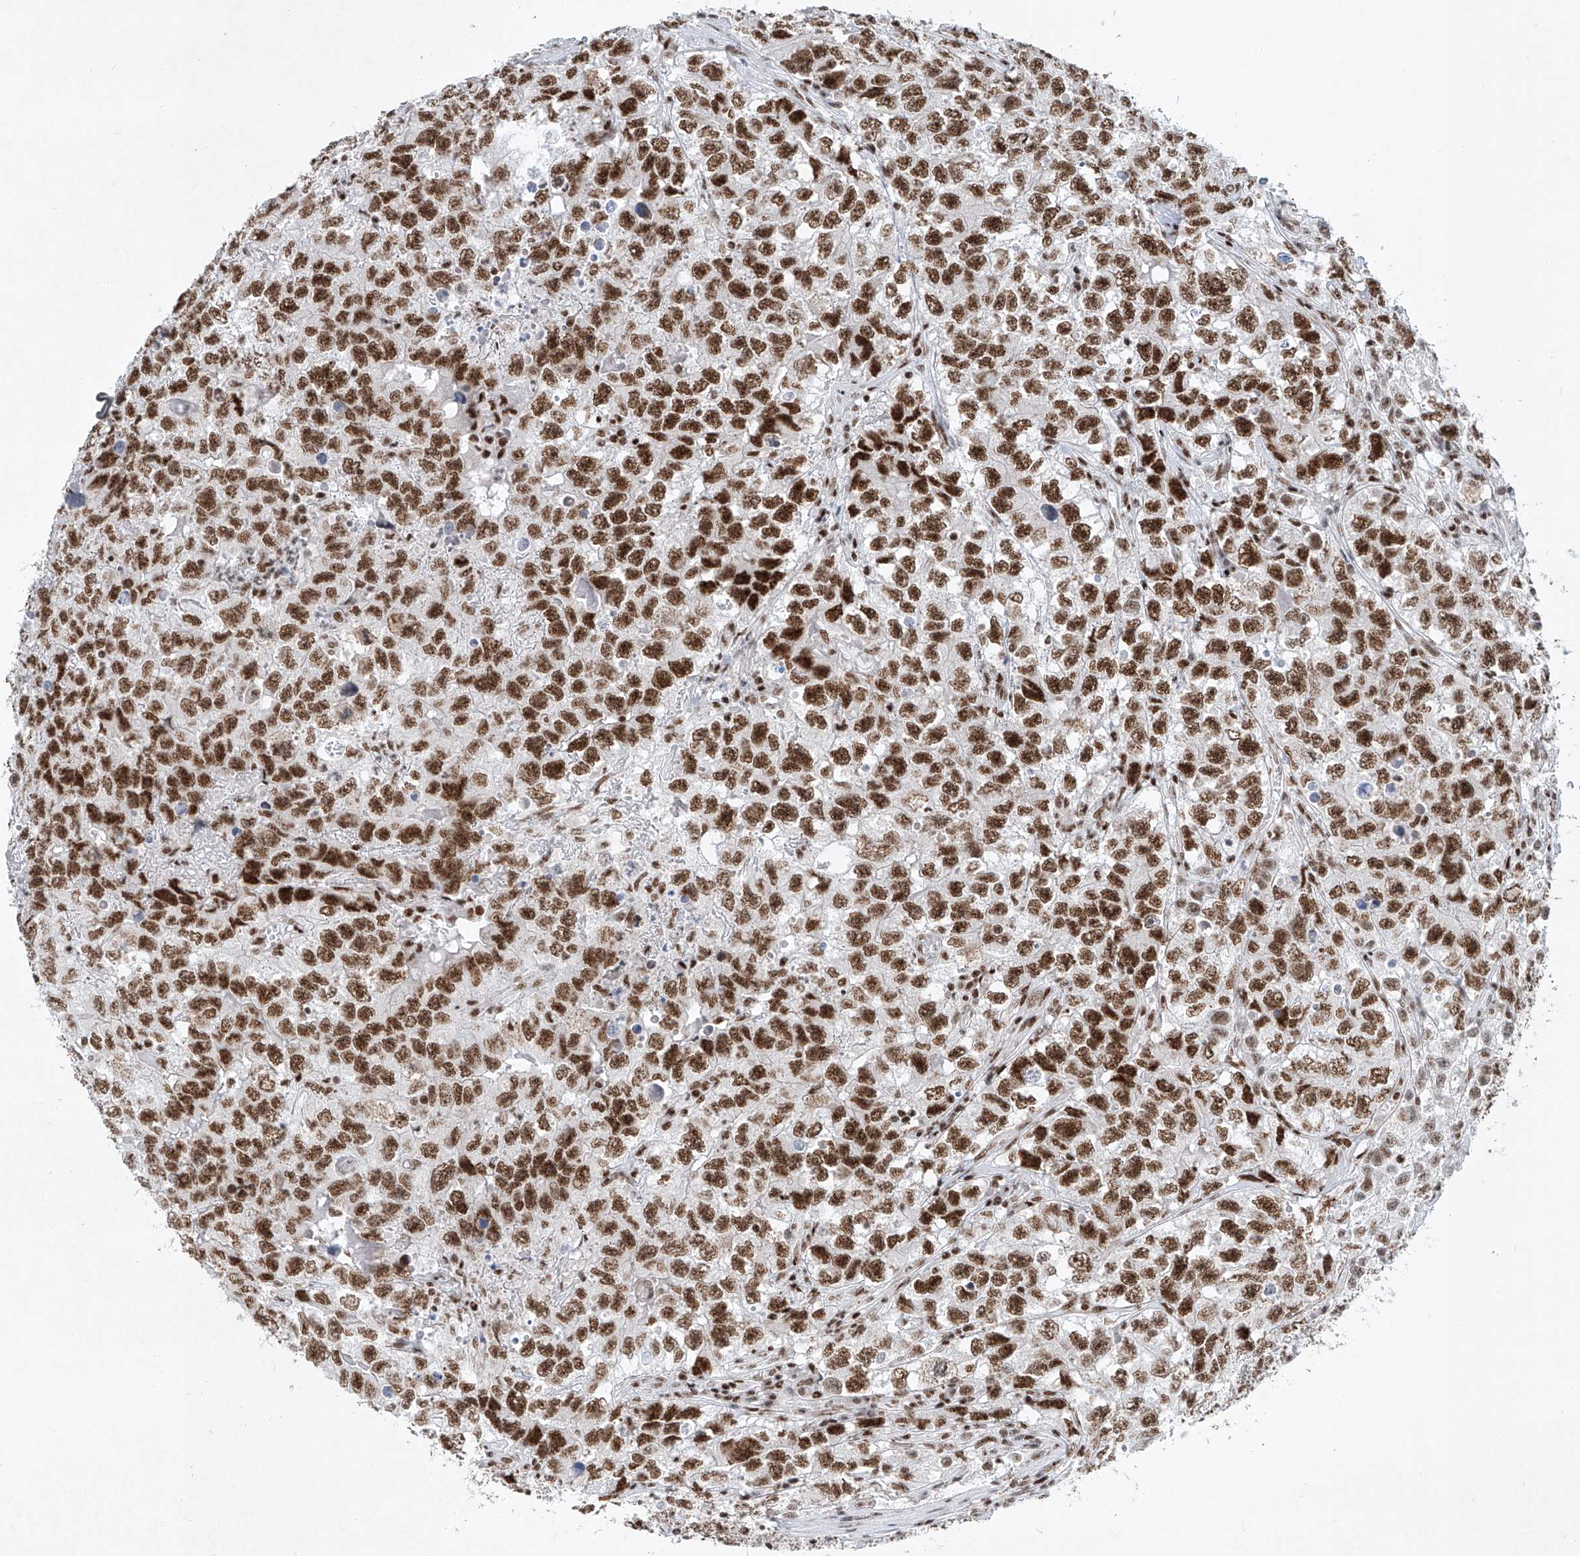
{"staining": {"intensity": "strong", "quantity": ">75%", "location": "nuclear"}, "tissue": "testis cancer", "cell_type": "Tumor cells", "image_type": "cancer", "snomed": [{"axis": "morphology", "description": "Seminoma, NOS"}, {"axis": "morphology", "description": "Carcinoma, Embryonal, NOS"}, {"axis": "topography", "description": "Testis"}], "caption": "About >75% of tumor cells in testis cancer demonstrate strong nuclear protein staining as visualized by brown immunohistochemical staining.", "gene": "TAF4", "patient": {"sex": "male", "age": 43}}